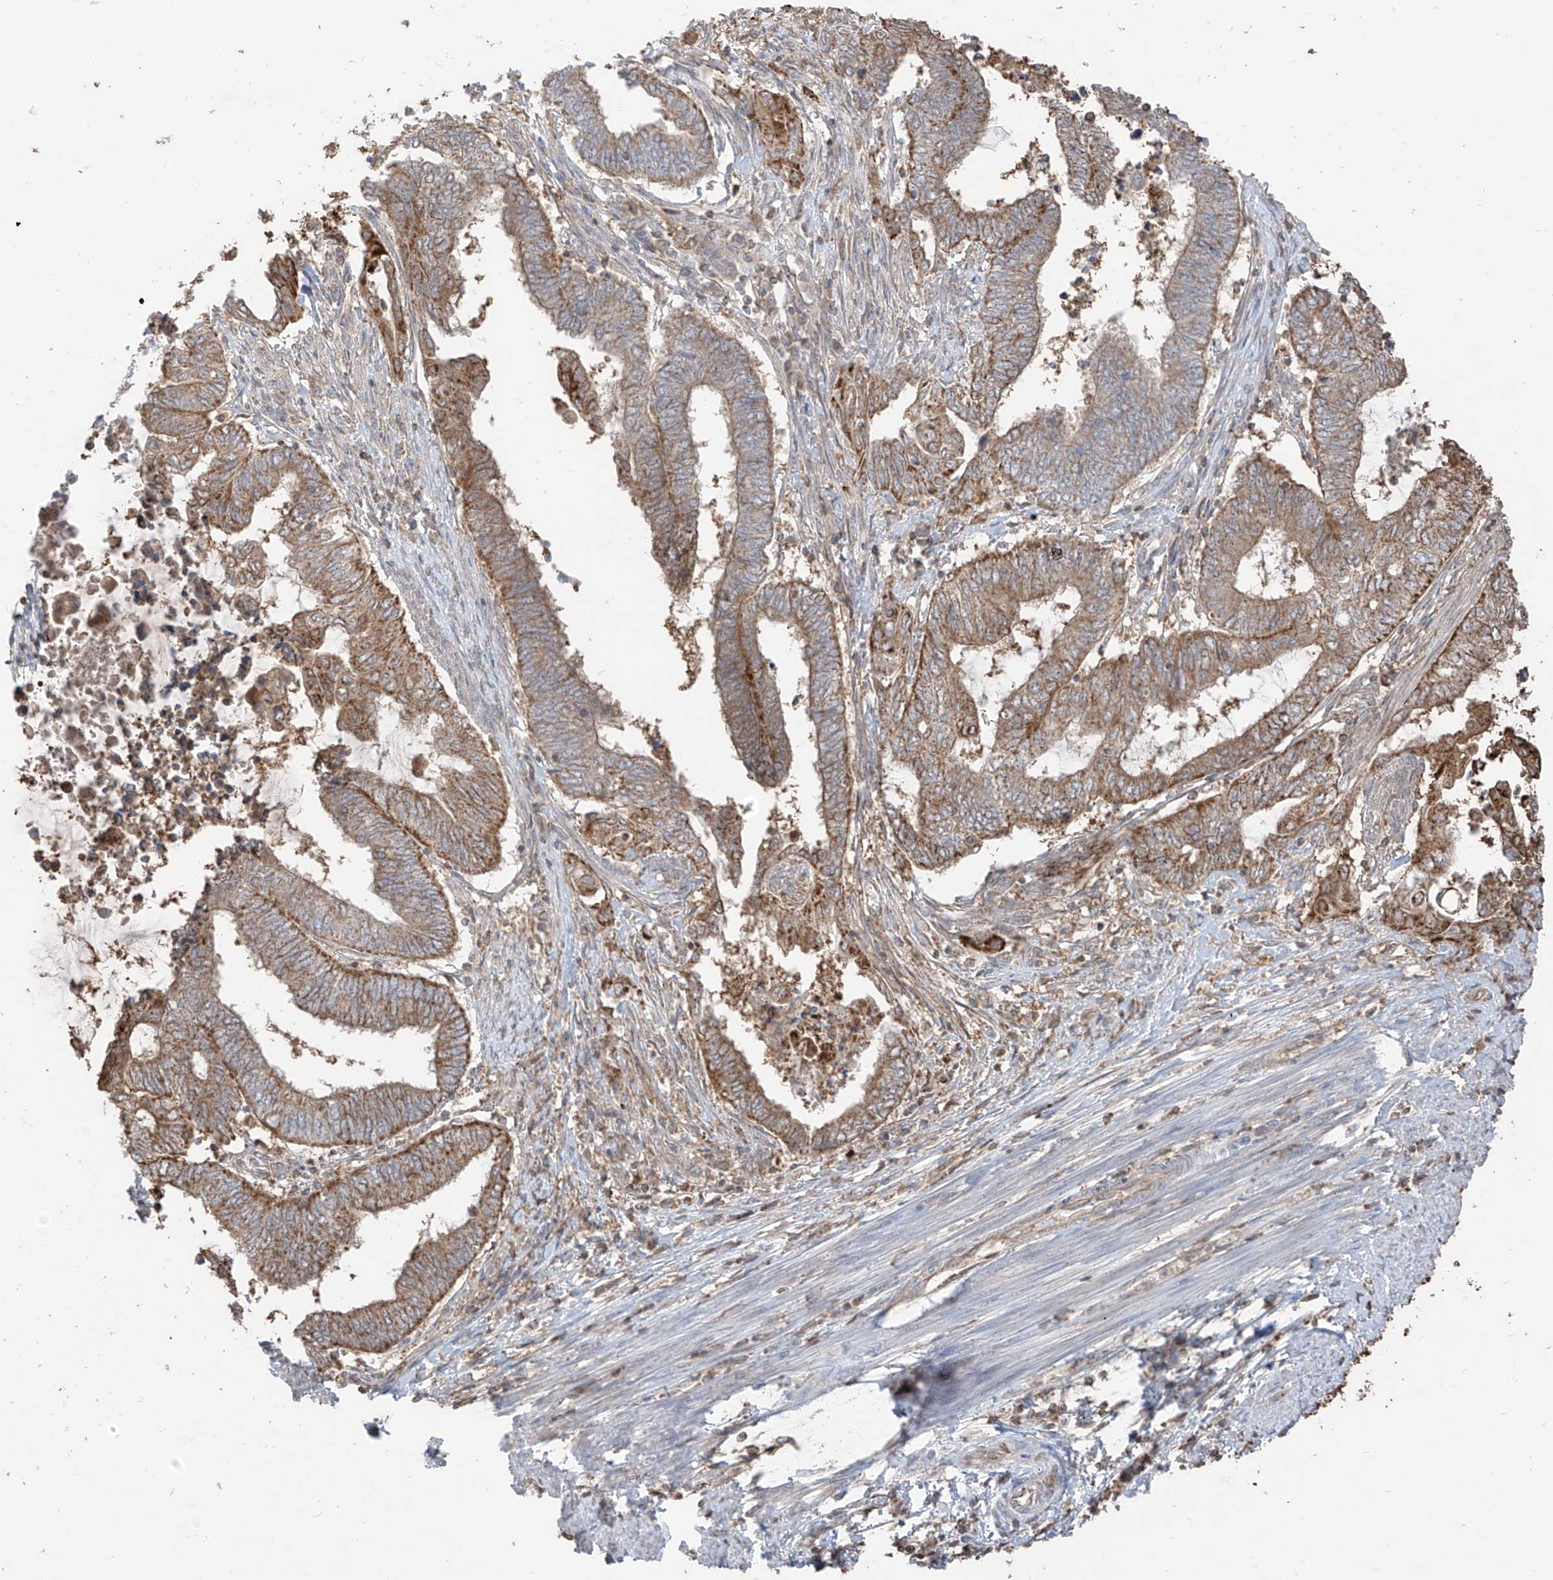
{"staining": {"intensity": "moderate", "quantity": ">75%", "location": "cytoplasmic/membranous"}, "tissue": "endometrial cancer", "cell_type": "Tumor cells", "image_type": "cancer", "snomed": [{"axis": "morphology", "description": "Adenocarcinoma, NOS"}, {"axis": "topography", "description": "Uterus"}, {"axis": "topography", "description": "Endometrium"}], "caption": "Immunohistochemistry of endometrial cancer reveals medium levels of moderate cytoplasmic/membranous expression in about >75% of tumor cells.", "gene": "ETHE1", "patient": {"sex": "female", "age": 70}}